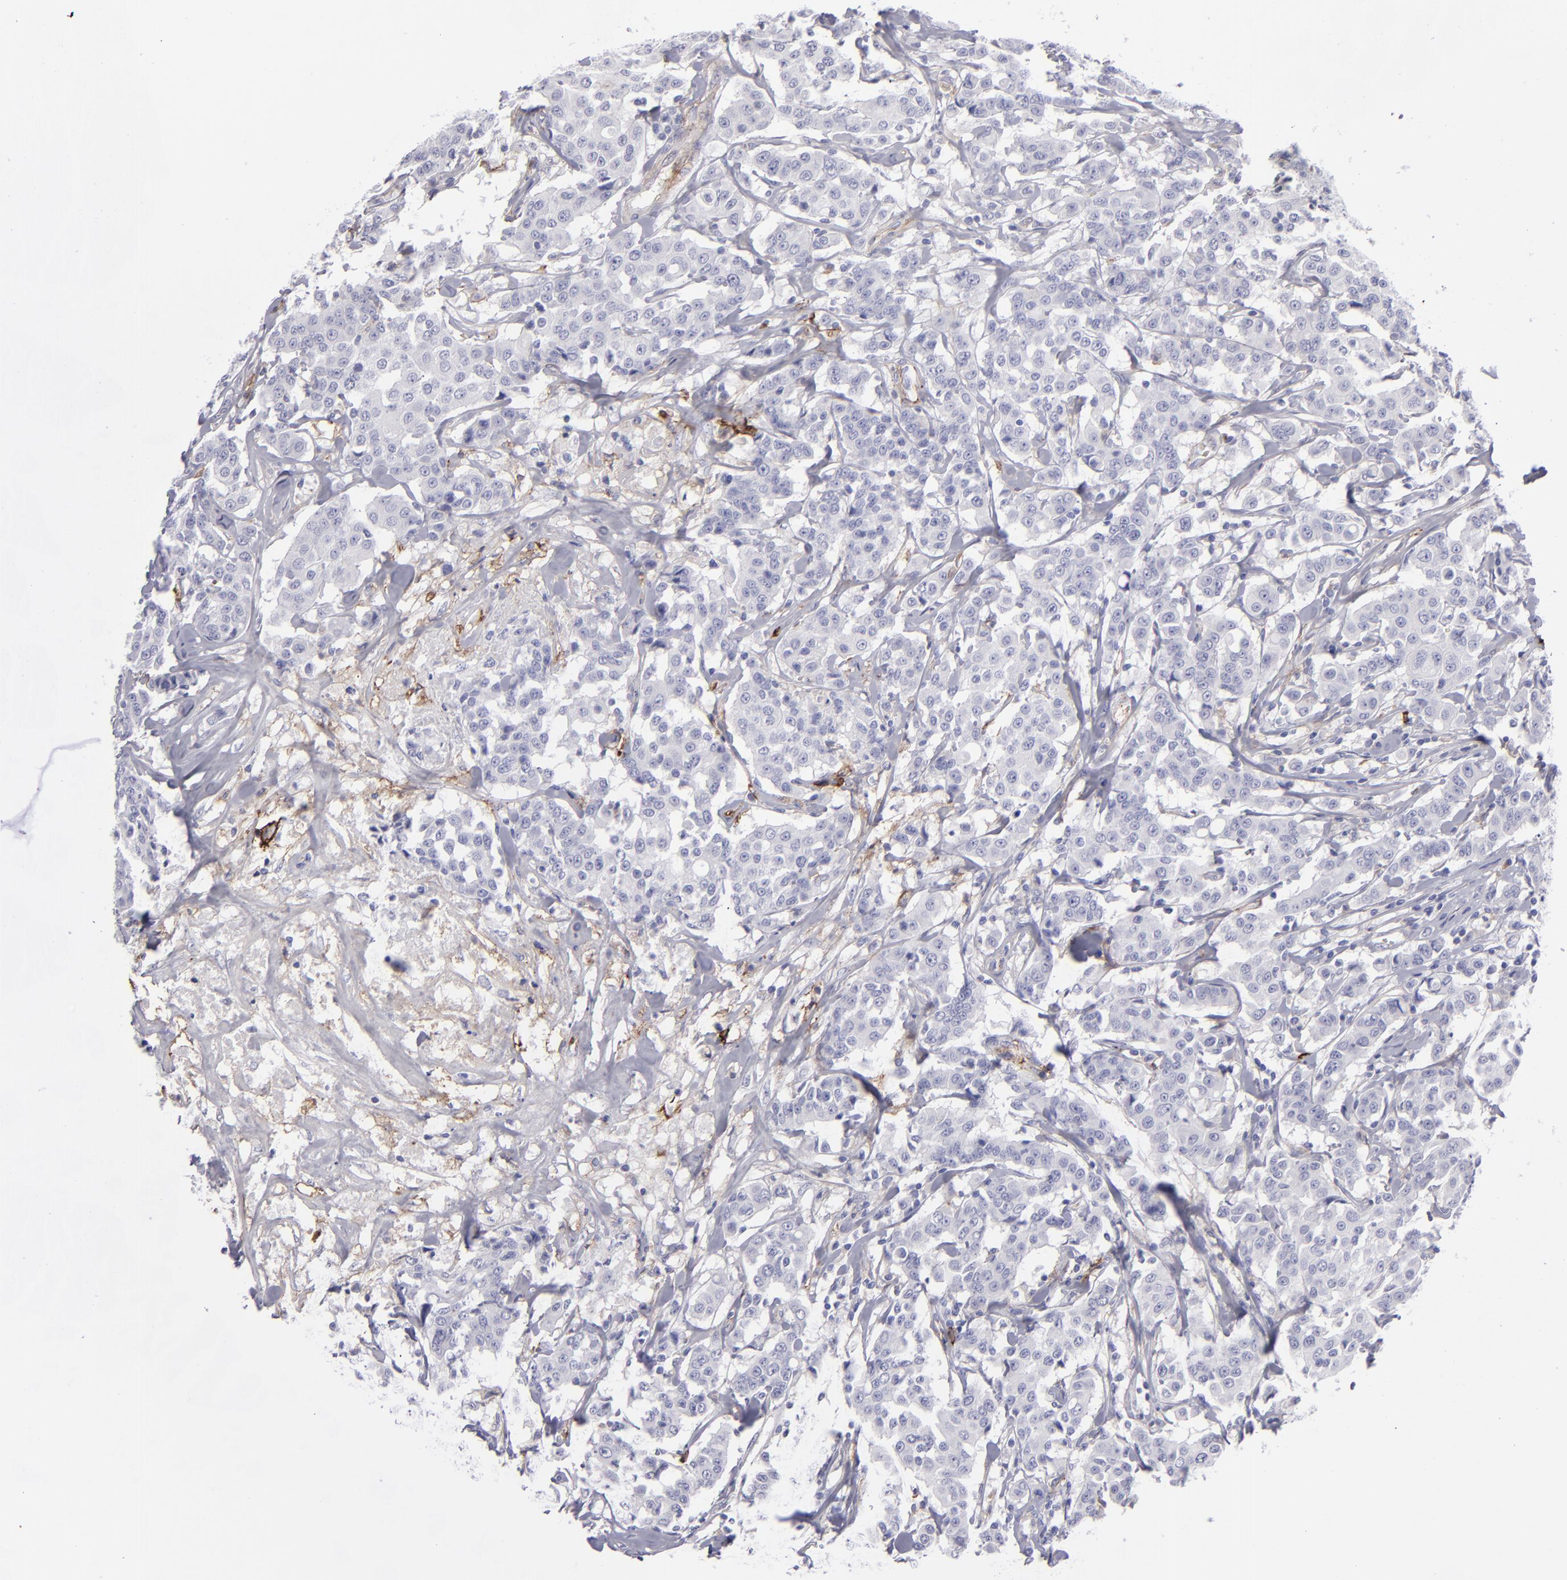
{"staining": {"intensity": "negative", "quantity": "none", "location": "none"}, "tissue": "breast cancer", "cell_type": "Tumor cells", "image_type": "cancer", "snomed": [{"axis": "morphology", "description": "Duct carcinoma"}, {"axis": "topography", "description": "Breast"}], "caption": "A photomicrograph of infiltrating ductal carcinoma (breast) stained for a protein demonstrates no brown staining in tumor cells.", "gene": "ANPEP", "patient": {"sex": "female", "age": 27}}